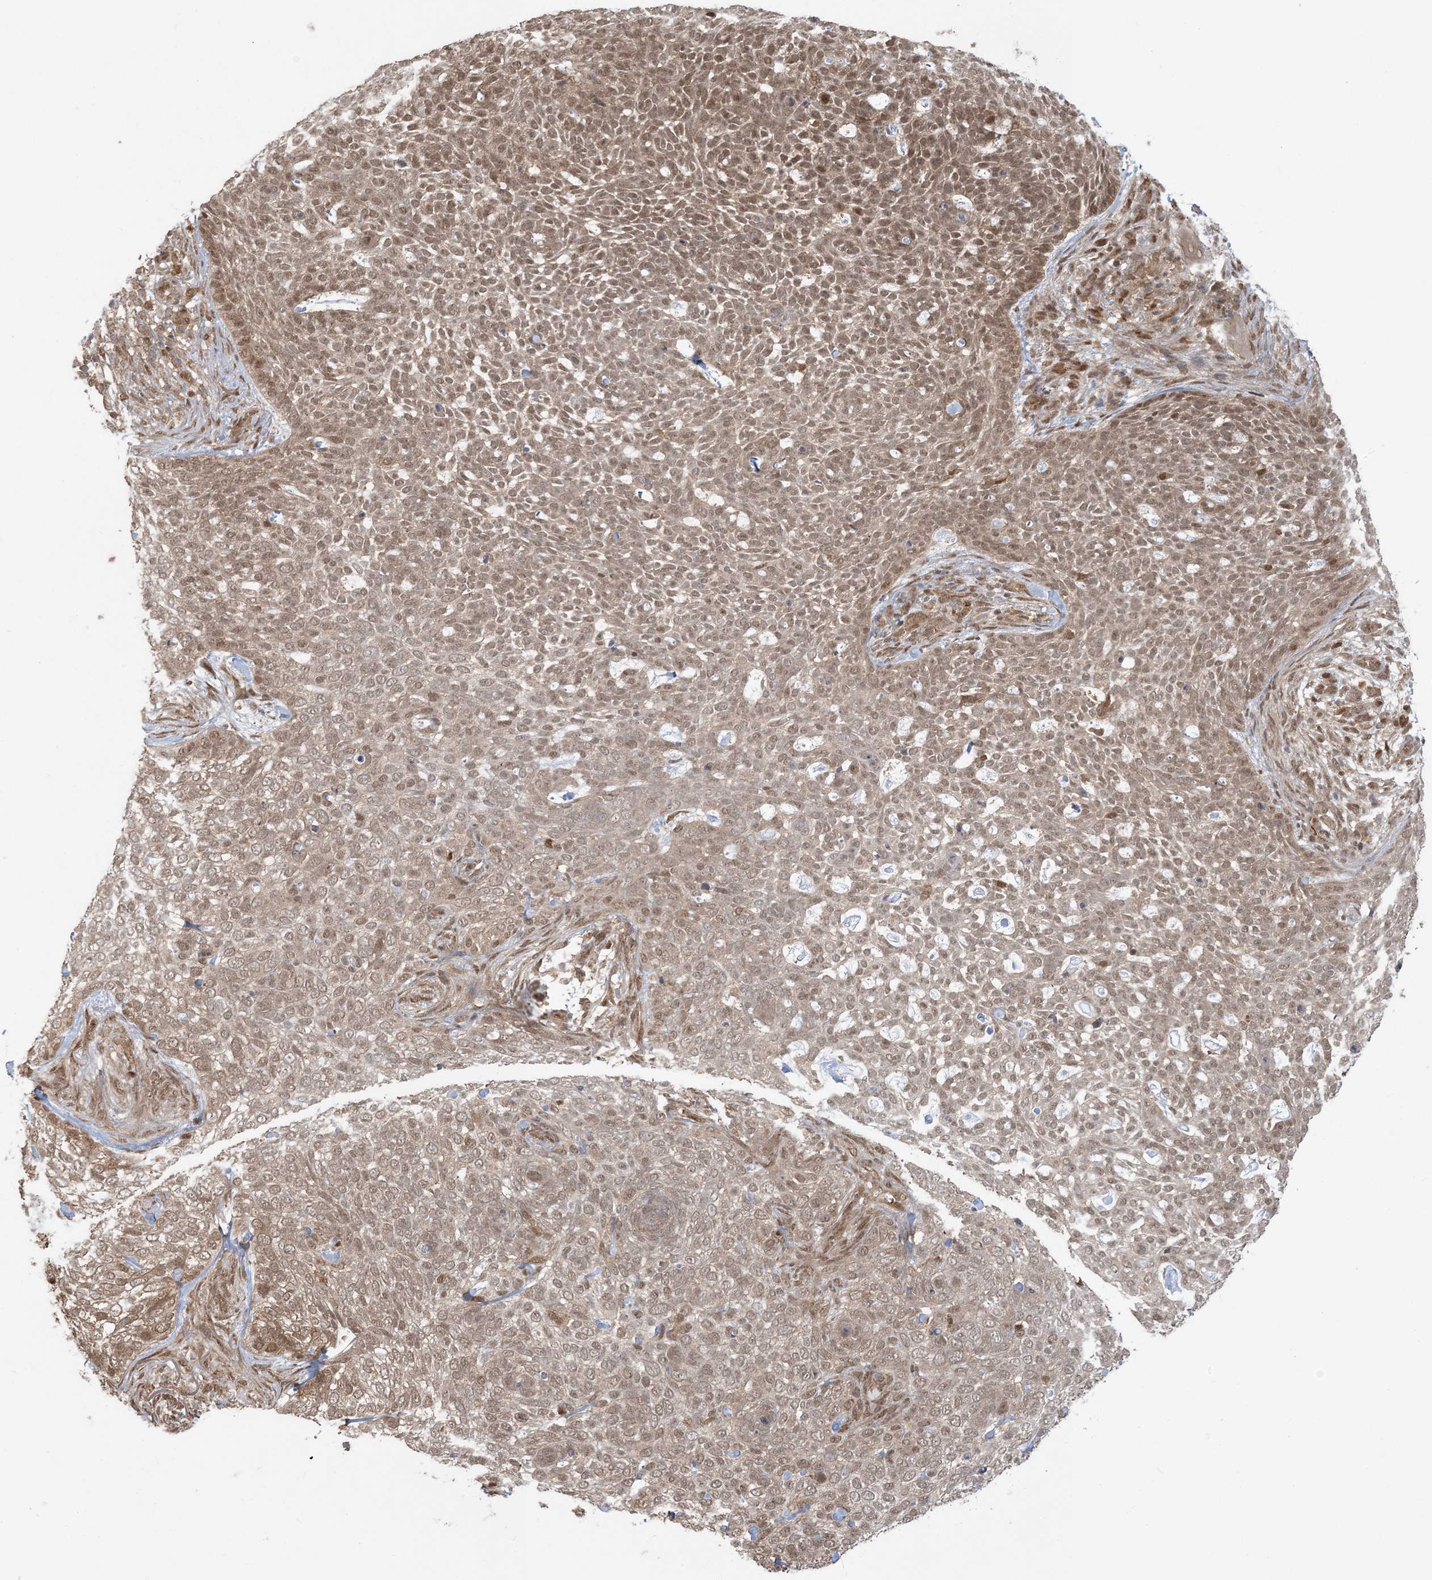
{"staining": {"intensity": "weak", "quantity": ">75%", "location": "cytoplasmic/membranous,nuclear"}, "tissue": "skin cancer", "cell_type": "Tumor cells", "image_type": "cancer", "snomed": [{"axis": "morphology", "description": "Basal cell carcinoma"}, {"axis": "topography", "description": "Skin"}], "caption": "The histopathology image reveals staining of skin basal cell carcinoma, revealing weak cytoplasmic/membranous and nuclear protein expression (brown color) within tumor cells.", "gene": "ABCF3", "patient": {"sex": "female", "age": 64}}